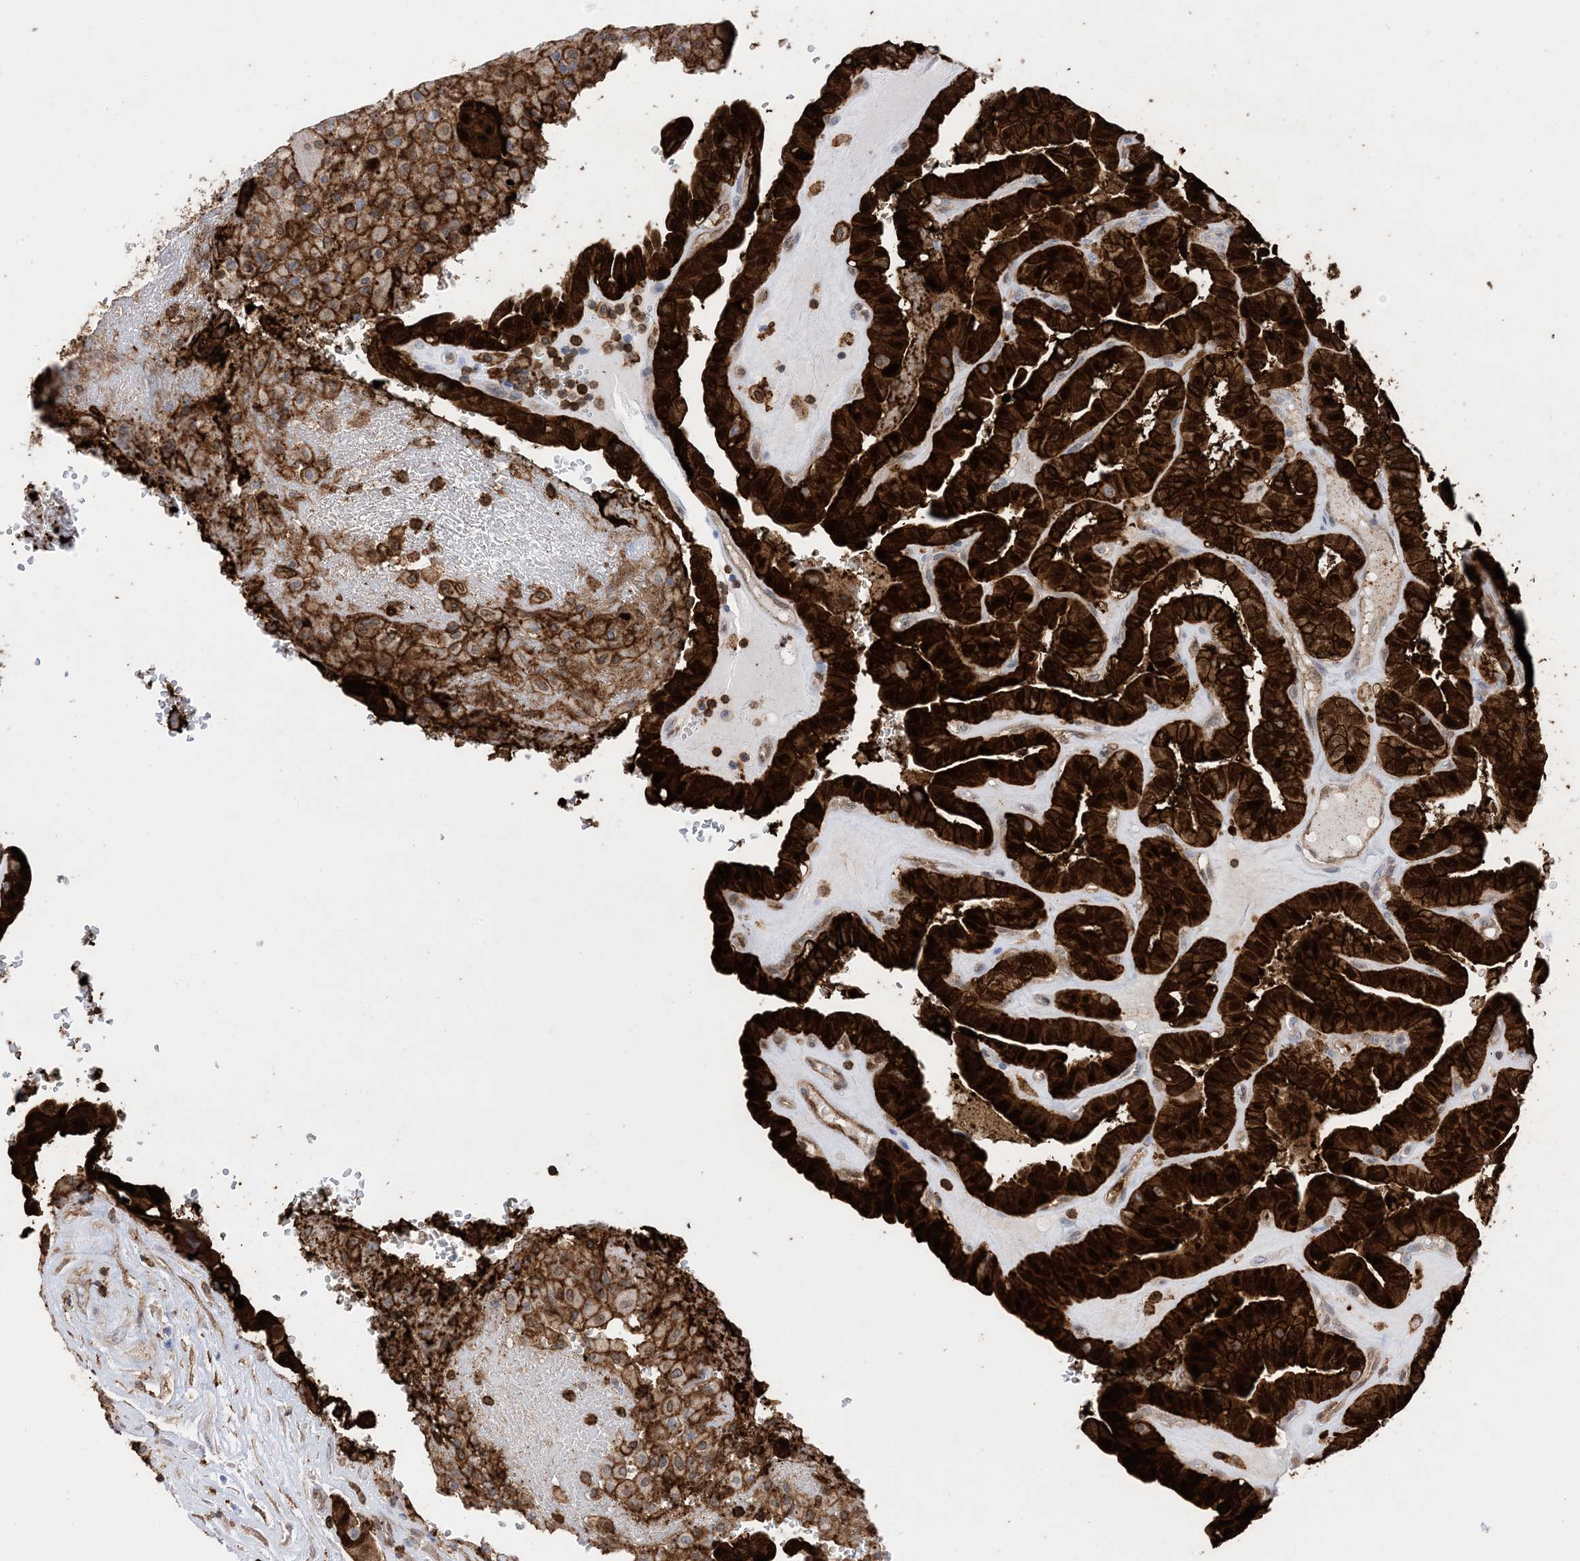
{"staining": {"intensity": "strong", "quantity": ">75%", "location": "cytoplasmic/membranous,nuclear"}, "tissue": "thyroid cancer", "cell_type": "Tumor cells", "image_type": "cancer", "snomed": [{"axis": "morphology", "description": "Papillary adenocarcinoma, NOS"}, {"axis": "topography", "description": "Thyroid gland"}], "caption": "Thyroid cancer (papillary adenocarcinoma) stained for a protein (brown) reveals strong cytoplasmic/membranous and nuclear positive staining in about >75% of tumor cells.", "gene": "ANXA1", "patient": {"sex": "male", "age": 77}}